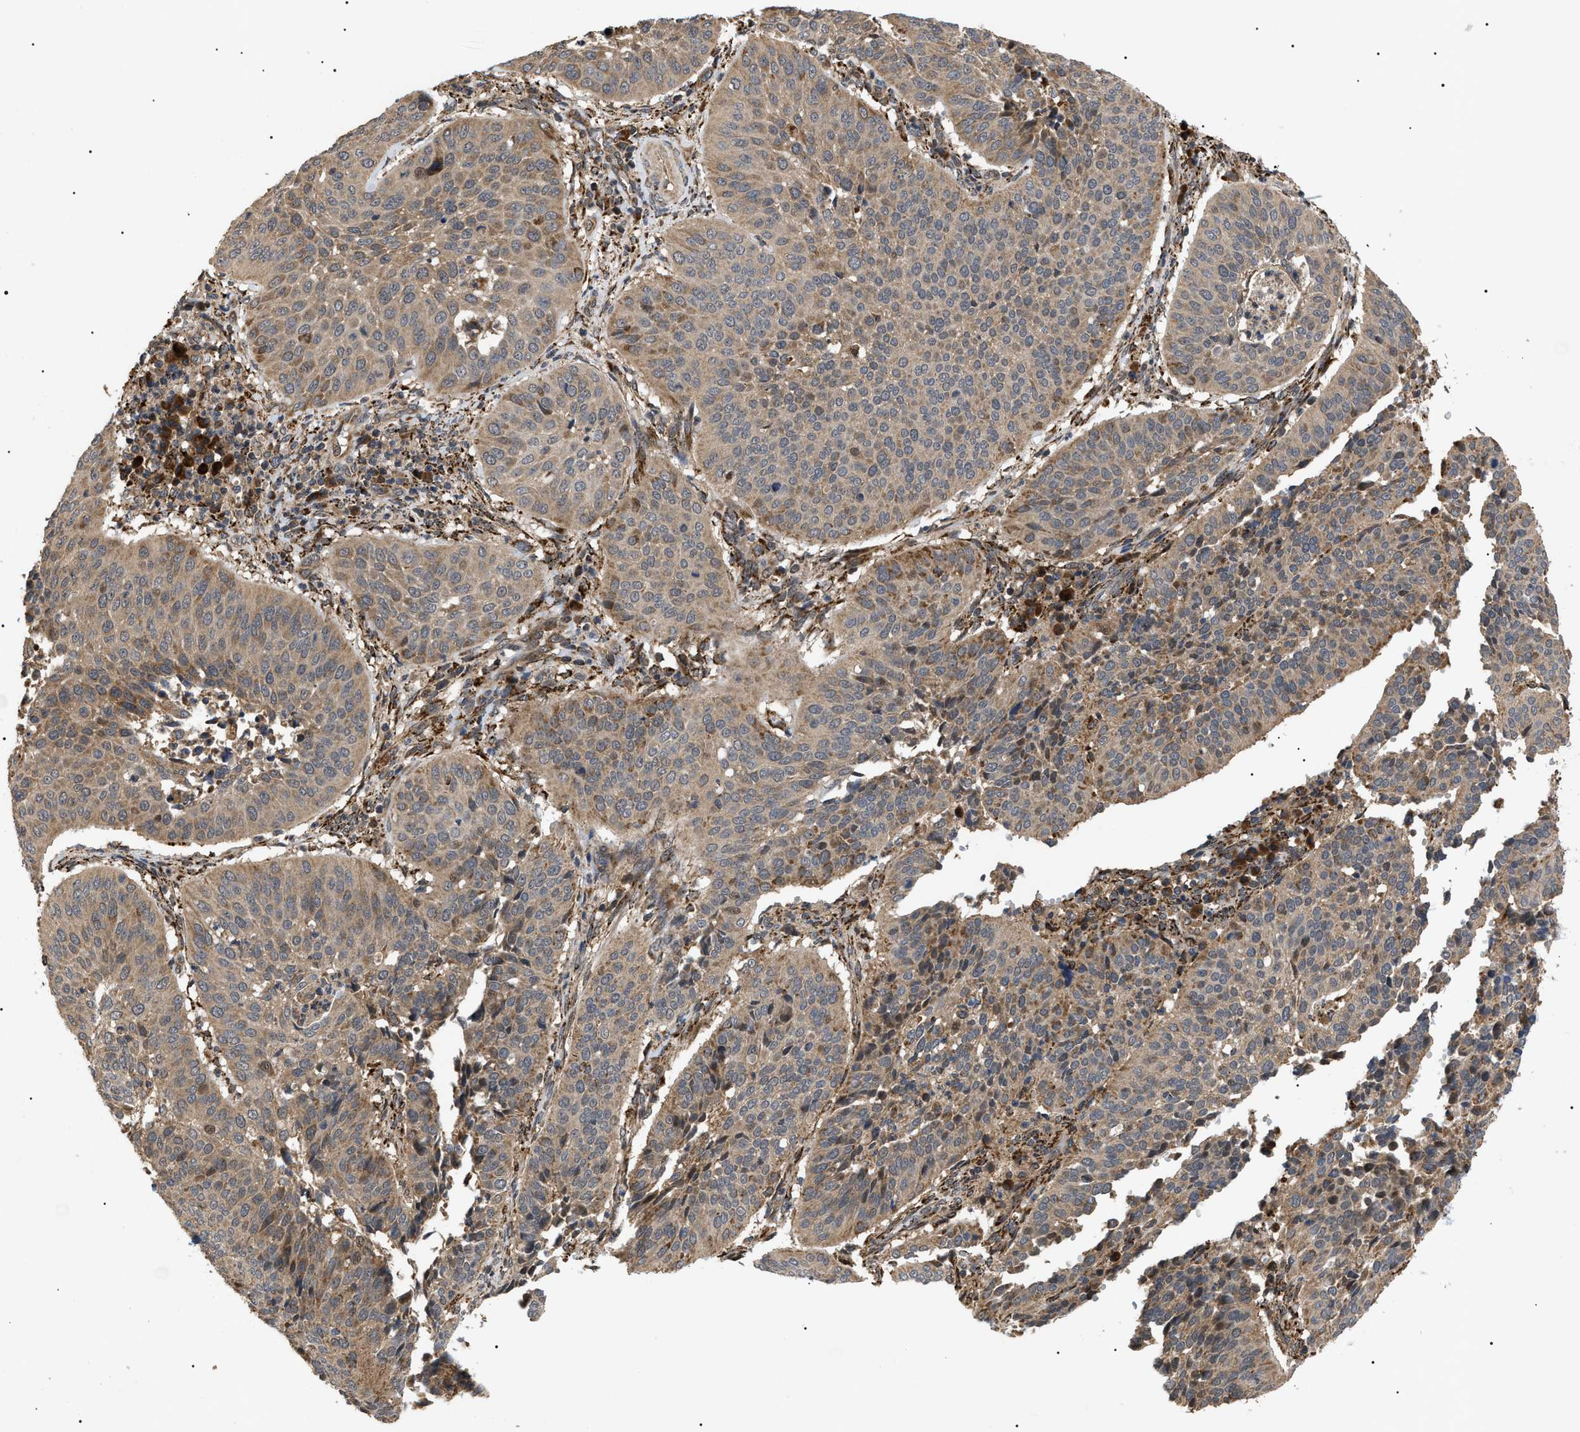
{"staining": {"intensity": "weak", "quantity": ">75%", "location": "cytoplasmic/membranous,nuclear"}, "tissue": "cervical cancer", "cell_type": "Tumor cells", "image_type": "cancer", "snomed": [{"axis": "morphology", "description": "Normal tissue, NOS"}, {"axis": "morphology", "description": "Squamous cell carcinoma, NOS"}, {"axis": "topography", "description": "Cervix"}], "caption": "Immunohistochemistry of cervical squamous cell carcinoma exhibits low levels of weak cytoplasmic/membranous and nuclear positivity in approximately >75% of tumor cells.", "gene": "ASTL", "patient": {"sex": "female", "age": 39}}